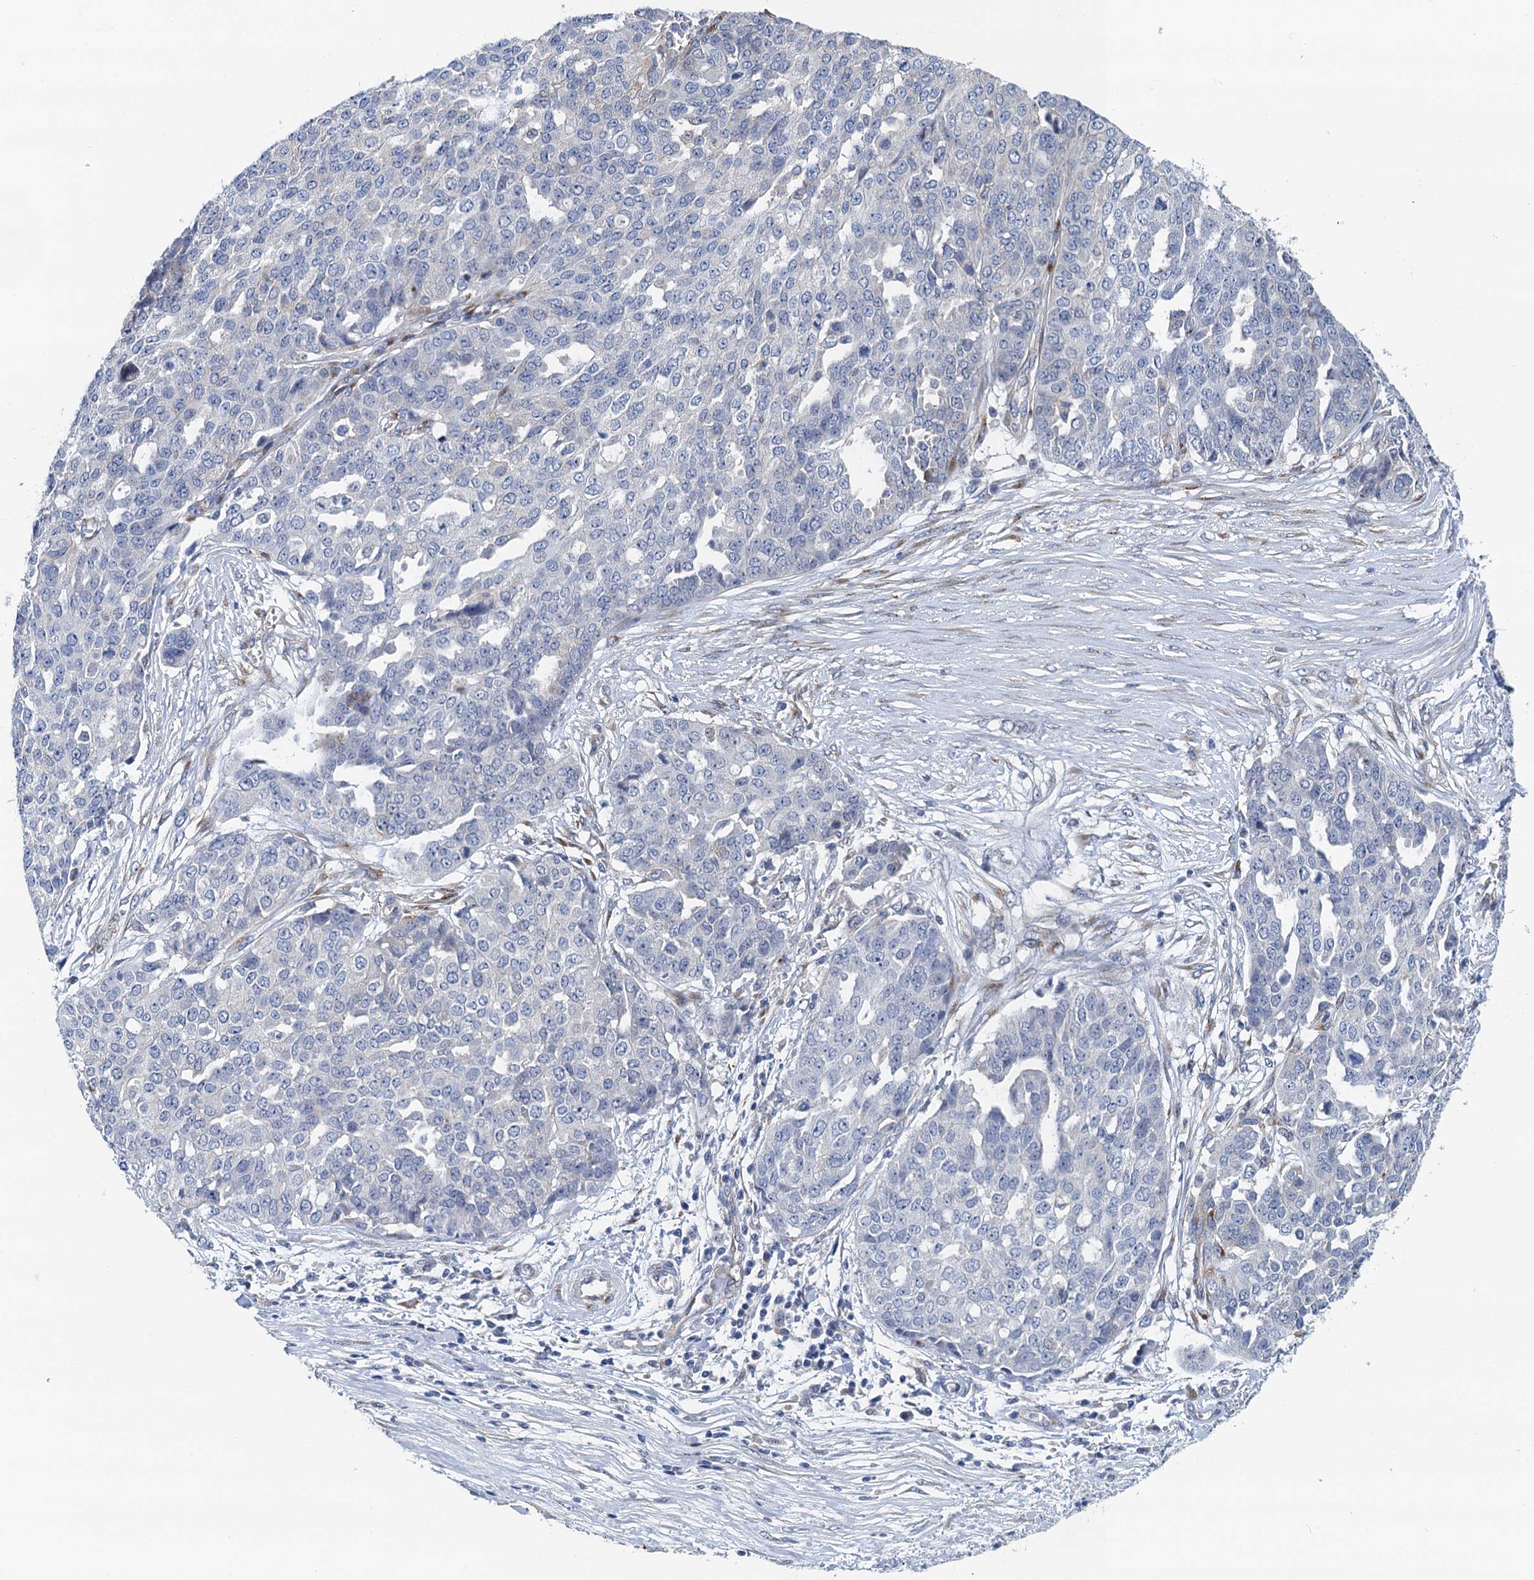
{"staining": {"intensity": "negative", "quantity": "none", "location": "none"}, "tissue": "ovarian cancer", "cell_type": "Tumor cells", "image_type": "cancer", "snomed": [{"axis": "morphology", "description": "Cystadenocarcinoma, serous, NOS"}, {"axis": "topography", "description": "Soft tissue"}, {"axis": "topography", "description": "Ovary"}], "caption": "Tumor cells are negative for protein expression in human serous cystadenocarcinoma (ovarian).", "gene": "NBEA", "patient": {"sex": "female", "age": 57}}